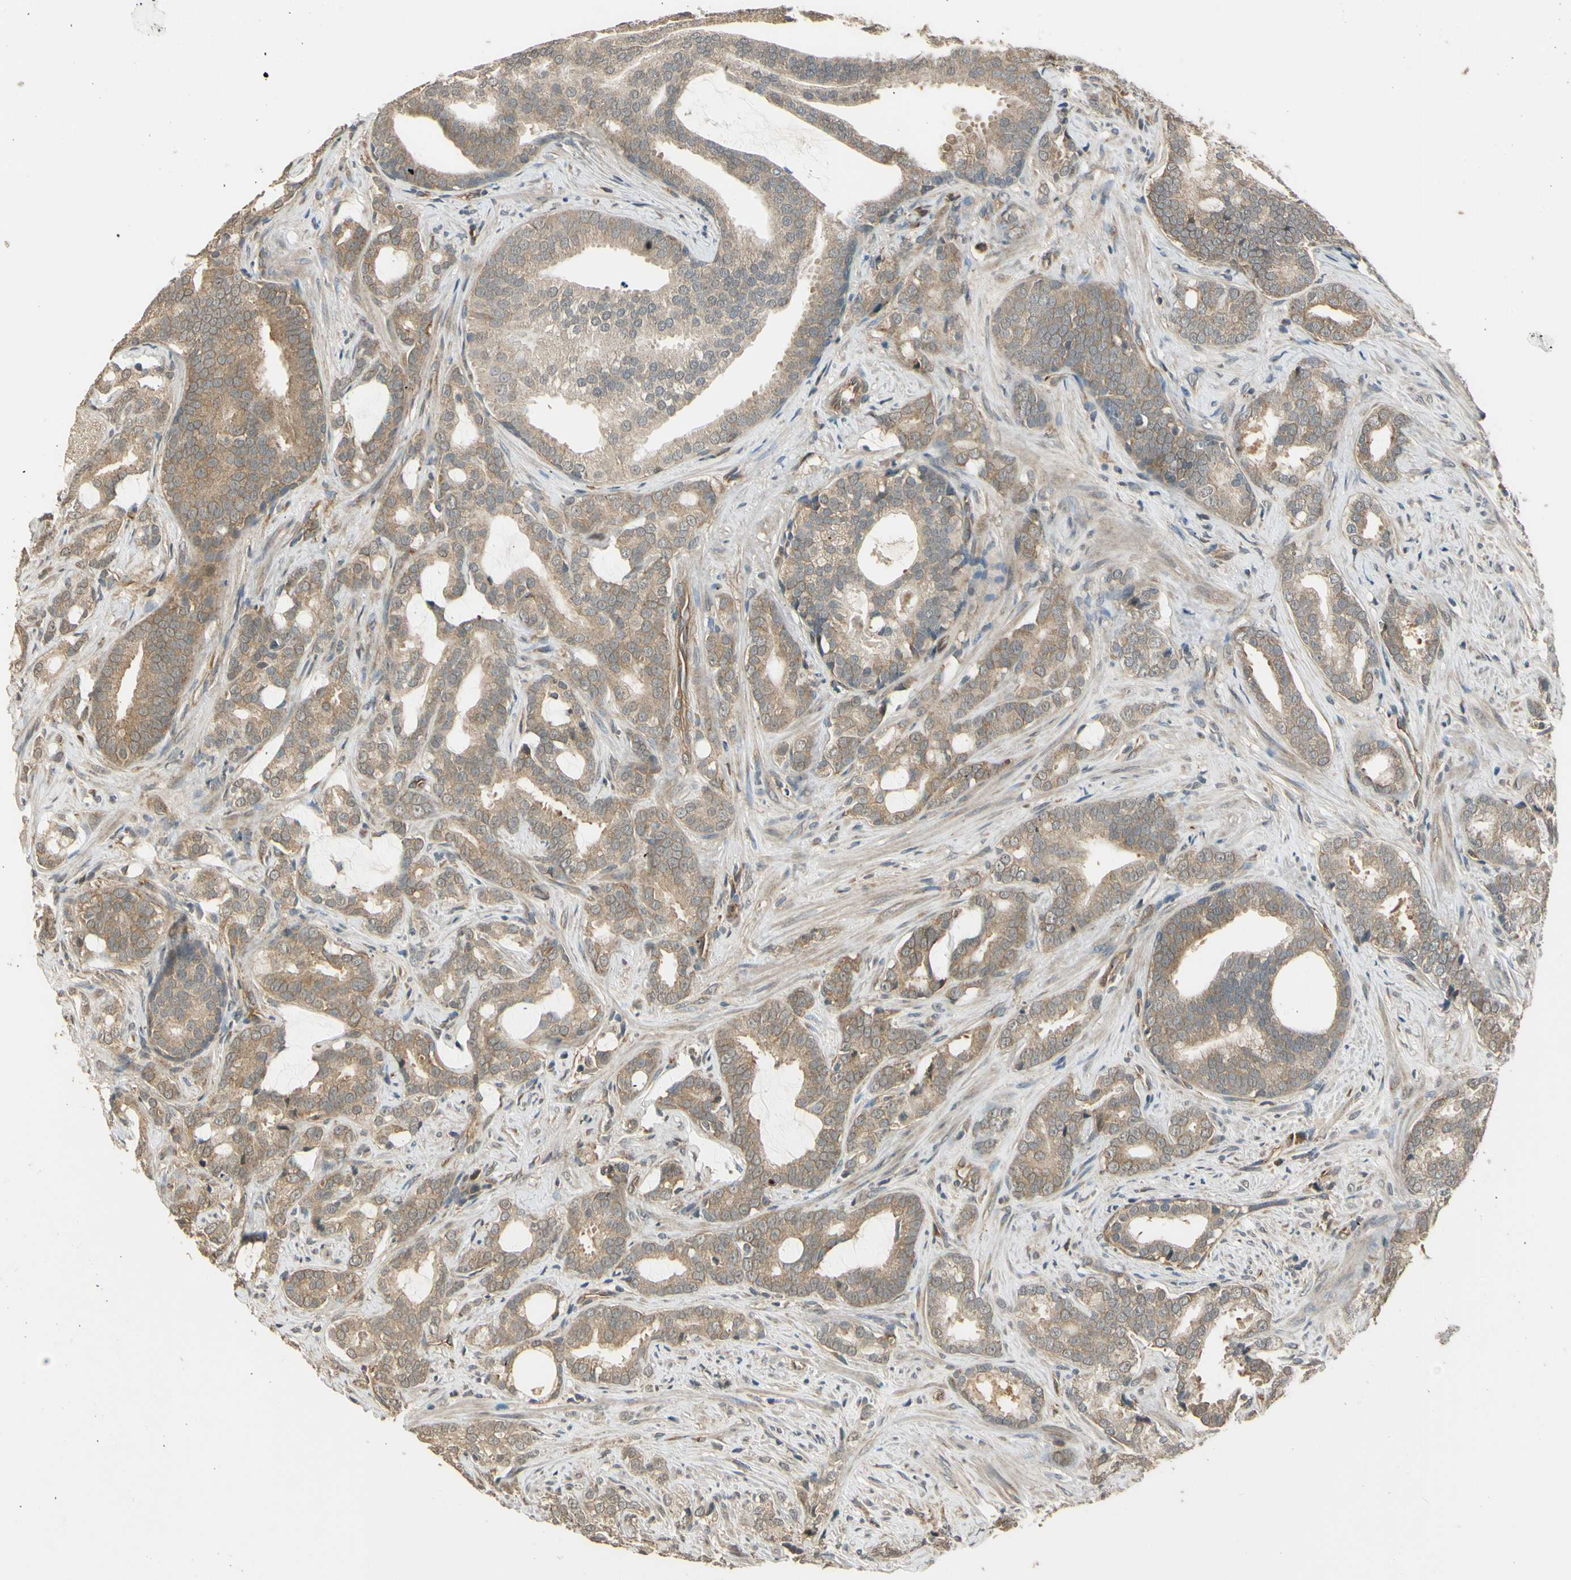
{"staining": {"intensity": "moderate", "quantity": ">75%", "location": "cytoplasmic/membranous"}, "tissue": "prostate cancer", "cell_type": "Tumor cells", "image_type": "cancer", "snomed": [{"axis": "morphology", "description": "Adenocarcinoma, Low grade"}, {"axis": "topography", "description": "Prostate"}], "caption": "Adenocarcinoma (low-grade) (prostate) tissue displays moderate cytoplasmic/membranous expression in about >75% of tumor cells (DAB (3,3'-diaminobenzidine) IHC with brightfield microscopy, high magnification).", "gene": "EFNB2", "patient": {"sex": "male", "age": 58}}